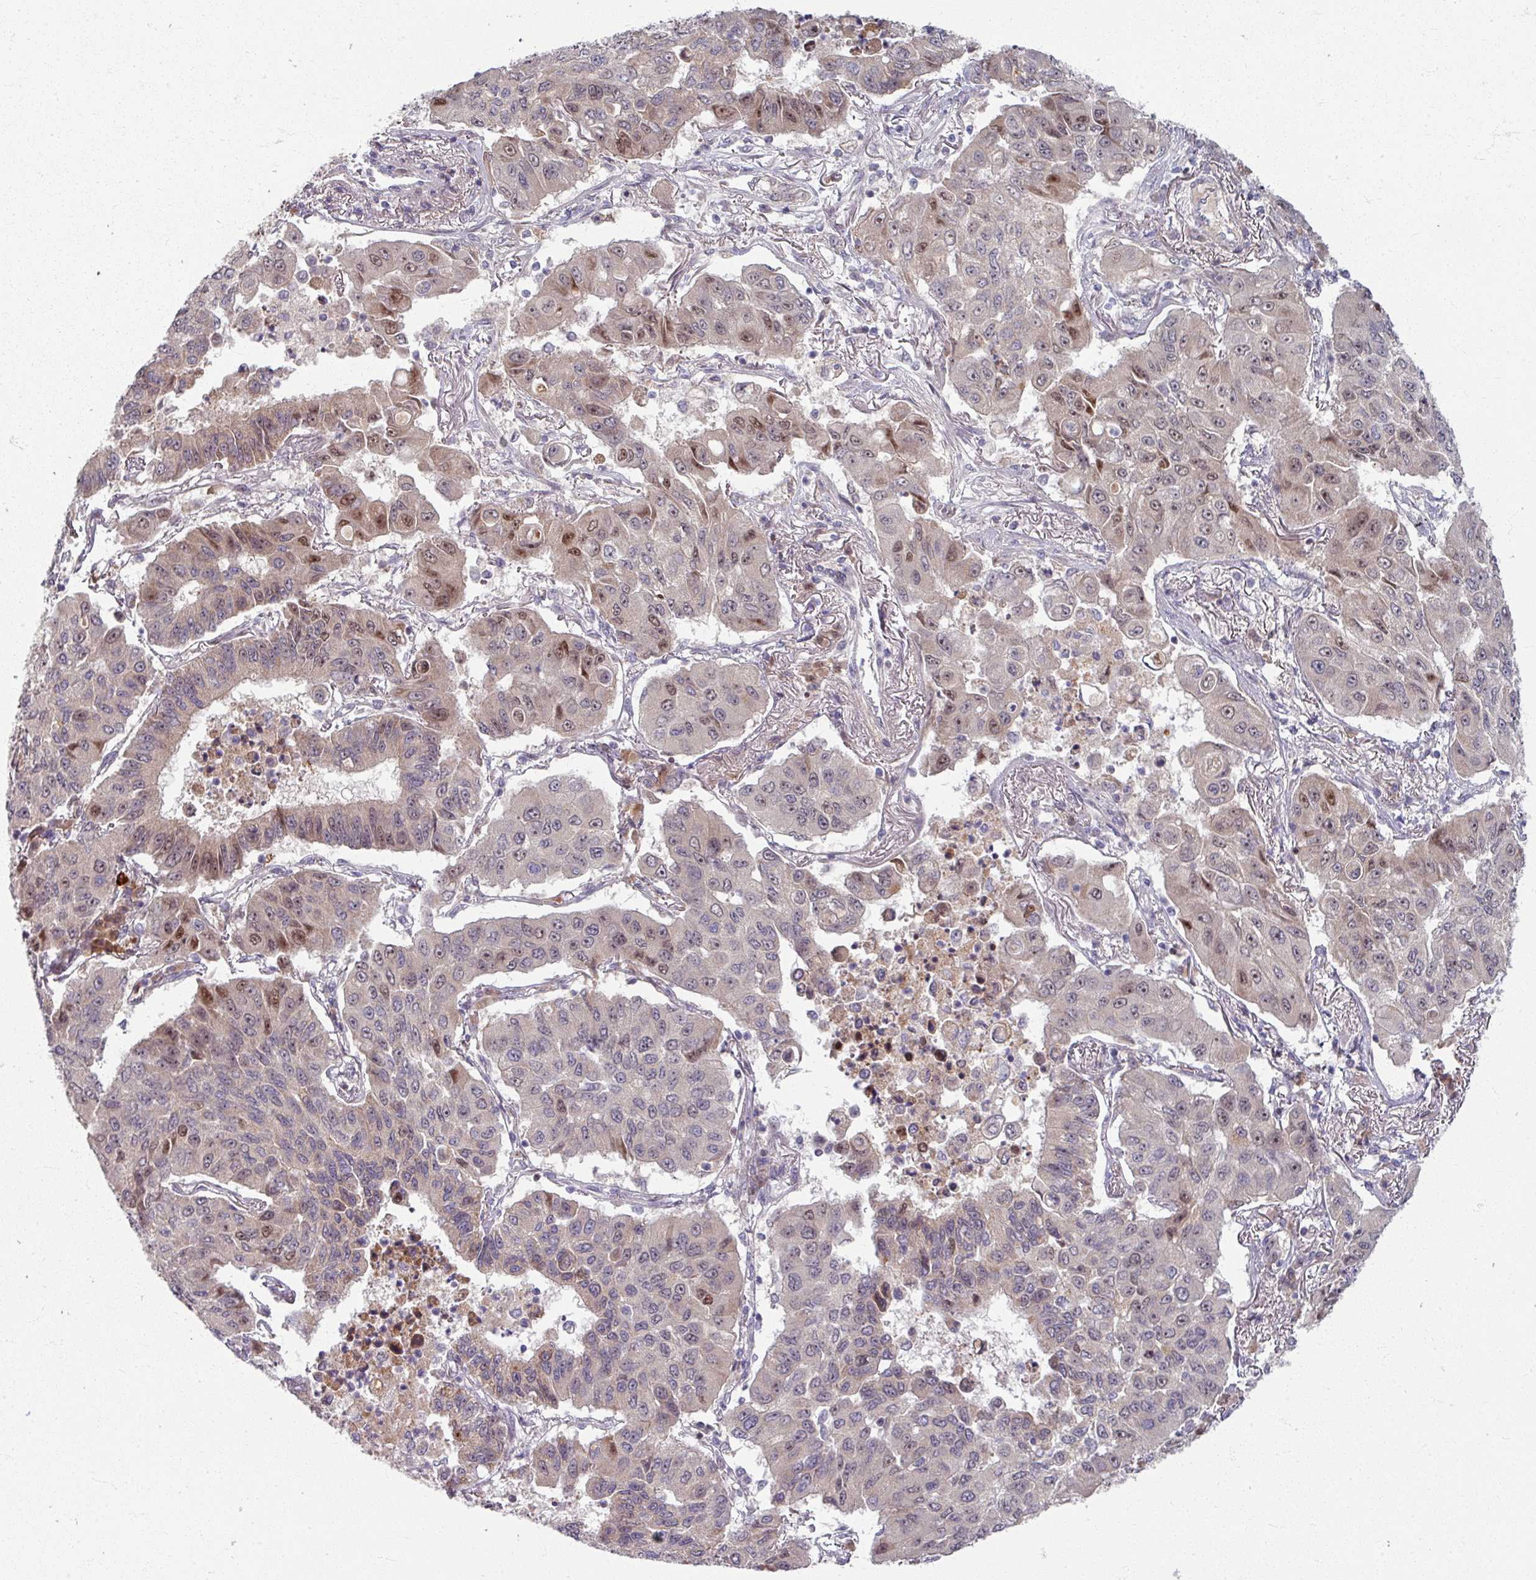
{"staining": {"intensity": "moderate", "quantity": "<25%", "location": "nuclear"}, "tissue": "lung cancer", "cell_type": "Tumor cells", "image_type": "cancer", "snomed": [{"axis": "morphology", "description": "Squamous cell carcinoma, NOS"}, {"axis": "topography", "description": "Lung"}], "caption": "Approximately <25% of tumor cells in squamous cell carcinoma (lung) display moderate nuclear protein staining as visualized by brown immunohistochemical staining.", "gene": "KLC3", "patient": {"sex": "male", "age": 74}}